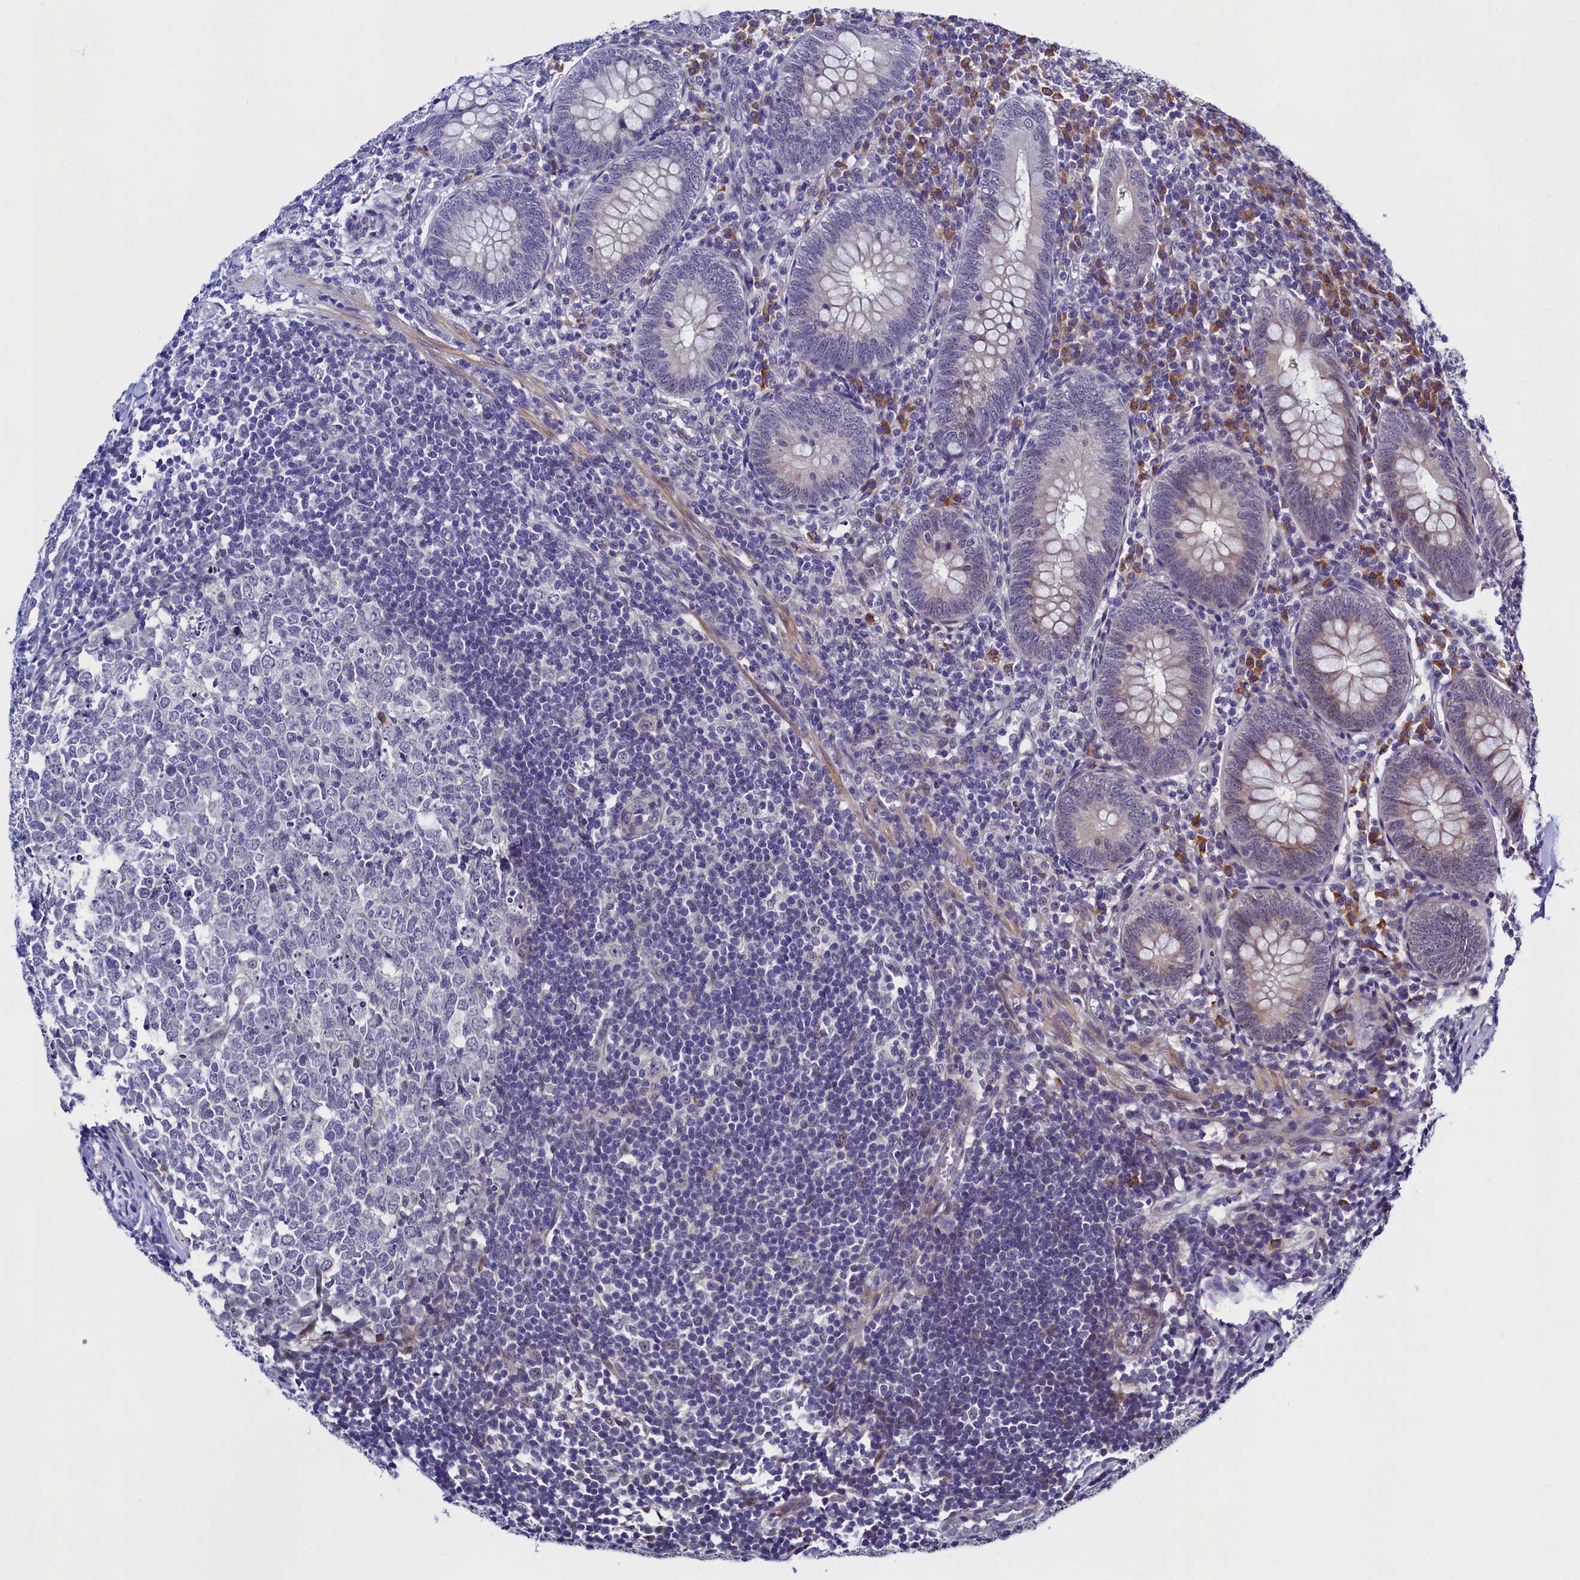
{"staining": {"intensity": "weak", "quantity": "<25%", "location": "cytoplasmic/membranous"}, "tissue": "appendix", "cell_type": "Glandular cells", "image_type": "normal", "snomed": [{"axis": "morphology", "description": "Normal tissue, NOS"}, {"axis": "topography", "description": "Appendix"}], "caption": "DAB immunohistochemical staining of normal appendix reveals no significant positivity in glandular cells.", "gene": "SLC16A14", "patient": {"sex": "male", "age": 14}}